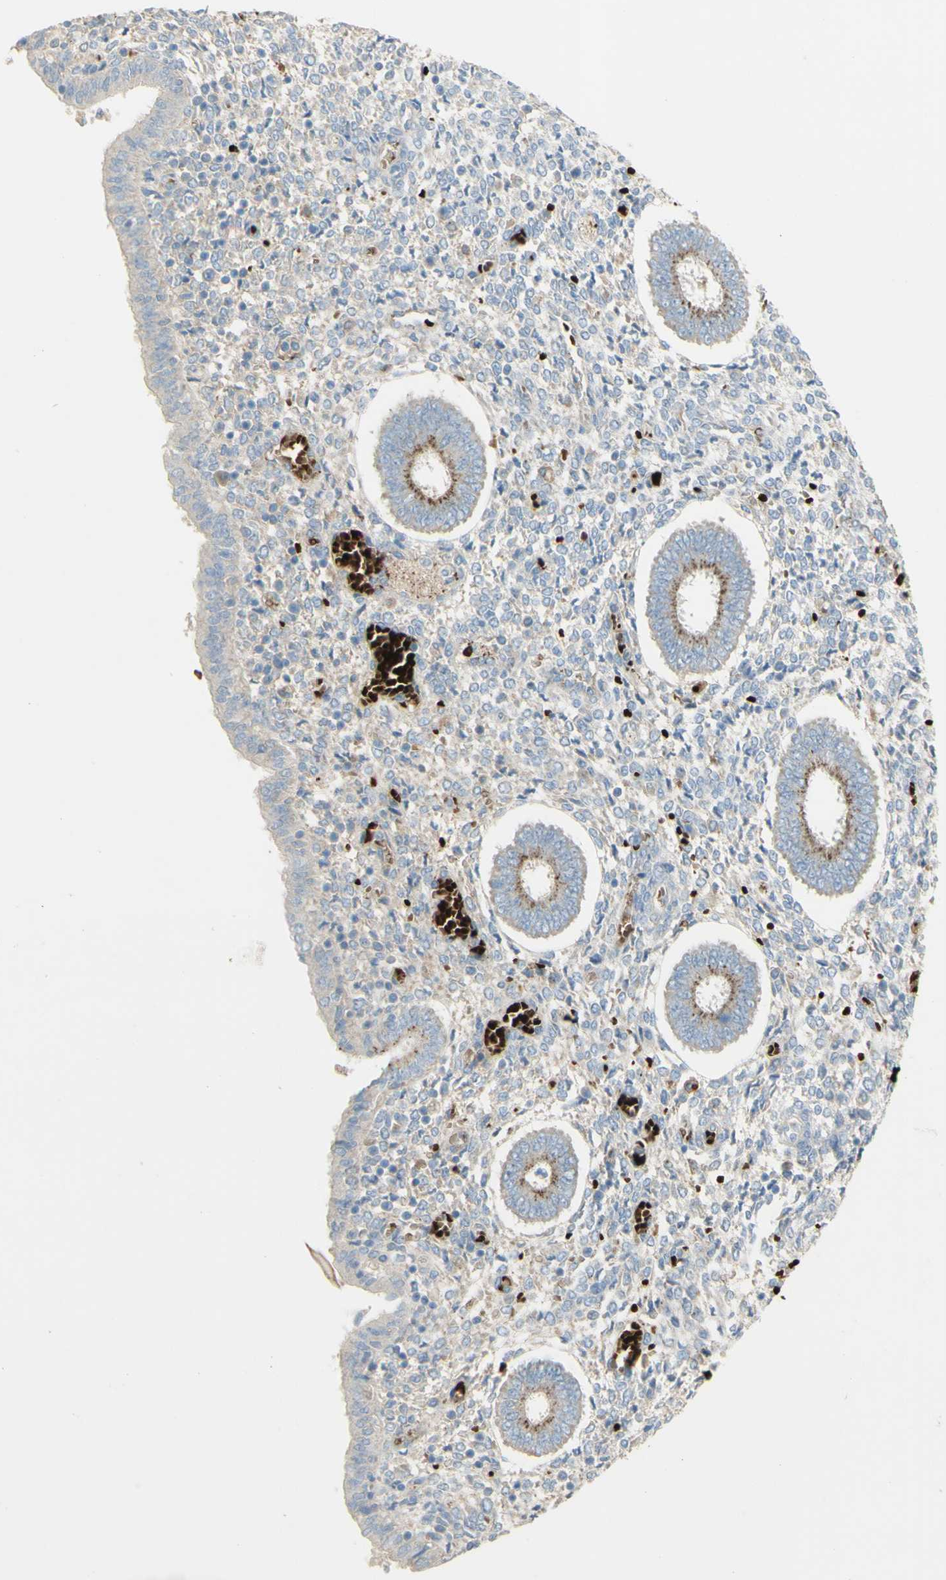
{"staining": {"intensity": "weak", "quantity": "25%-75%", "location": "cytoplasmic/membranous"}, "tissue": "endometrium", "cell_type": "Cells in endometrial stroma", "image_type": "normal", "snomed": [{"axis": "morphology", "description": "Normal tissue, NOS"}, {"axis": "topography", "description": "Endometrium"}], "caption": "Endometrium stained with immunohistochemistry demonstrates weak cytoplasmic/membranous expression in approximately 25%-75% of cells in endometrial stroma.", "gene": "GAN", "patient": {"sex": "female", "age": 35}}